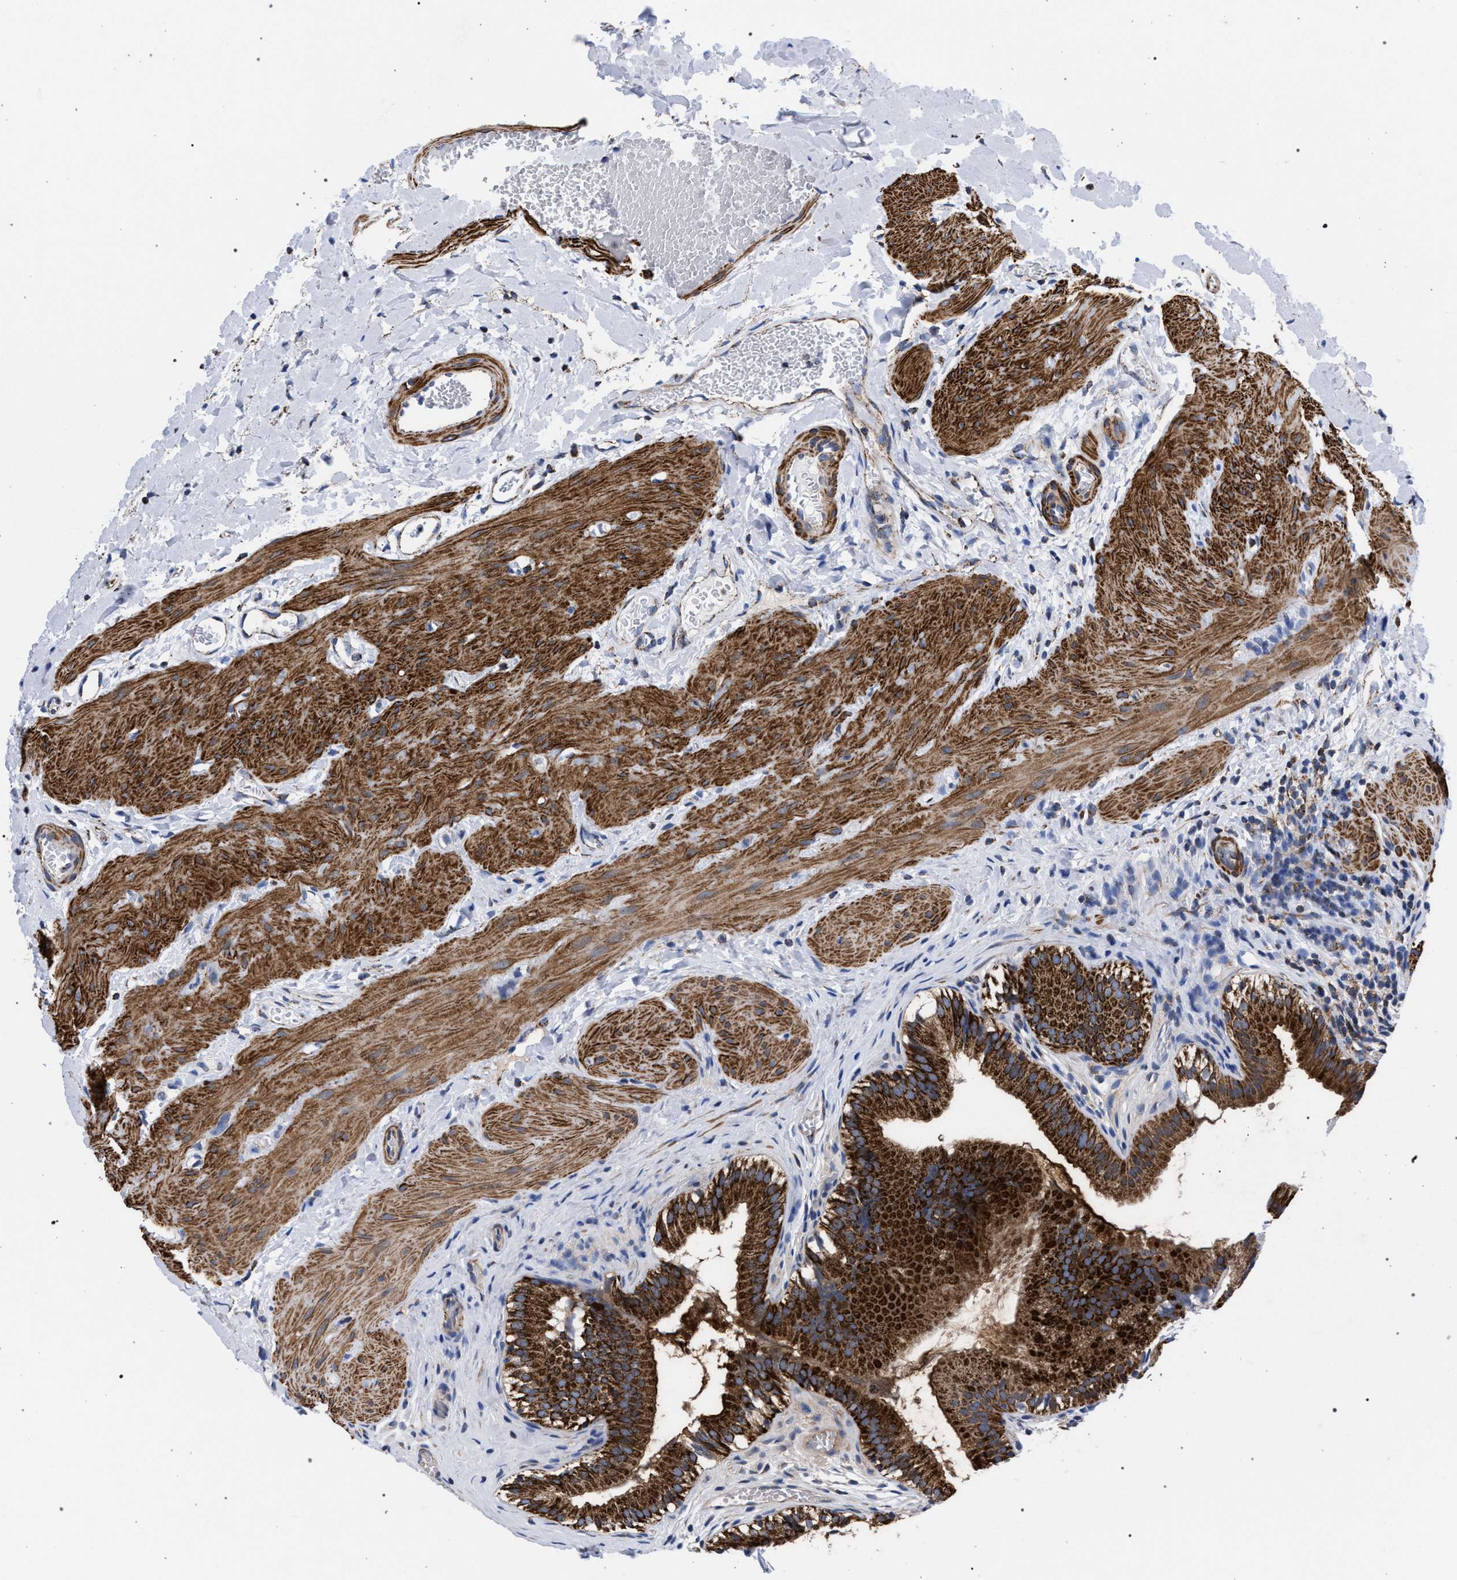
{"staining": {"intensity": "strong", "quantity": ">75%", "location": "cytoplasmic/membranous"}, "tissue": "gallbladder", "cell_type": "Glandular cells", "image_type": "normal", "snomed": [{"axis": "morphology", "description": "Normal tissue, NOS"}, {"axis": "topography", "description": "Gallbladder"}], "caption": "Immunohistochemical staining of unremarkable gallbladder displays strong cytoplasmic/membranous protein staining in about >75% of glandular cells. The staining was performed using DAB (3,3'-diaminobenzidine), with brown indicating positive protein expression. Nuclei are stained blue with hematoxylin.", "gene": "ACADS", "patient": {"sex": "female", "age": 26}}